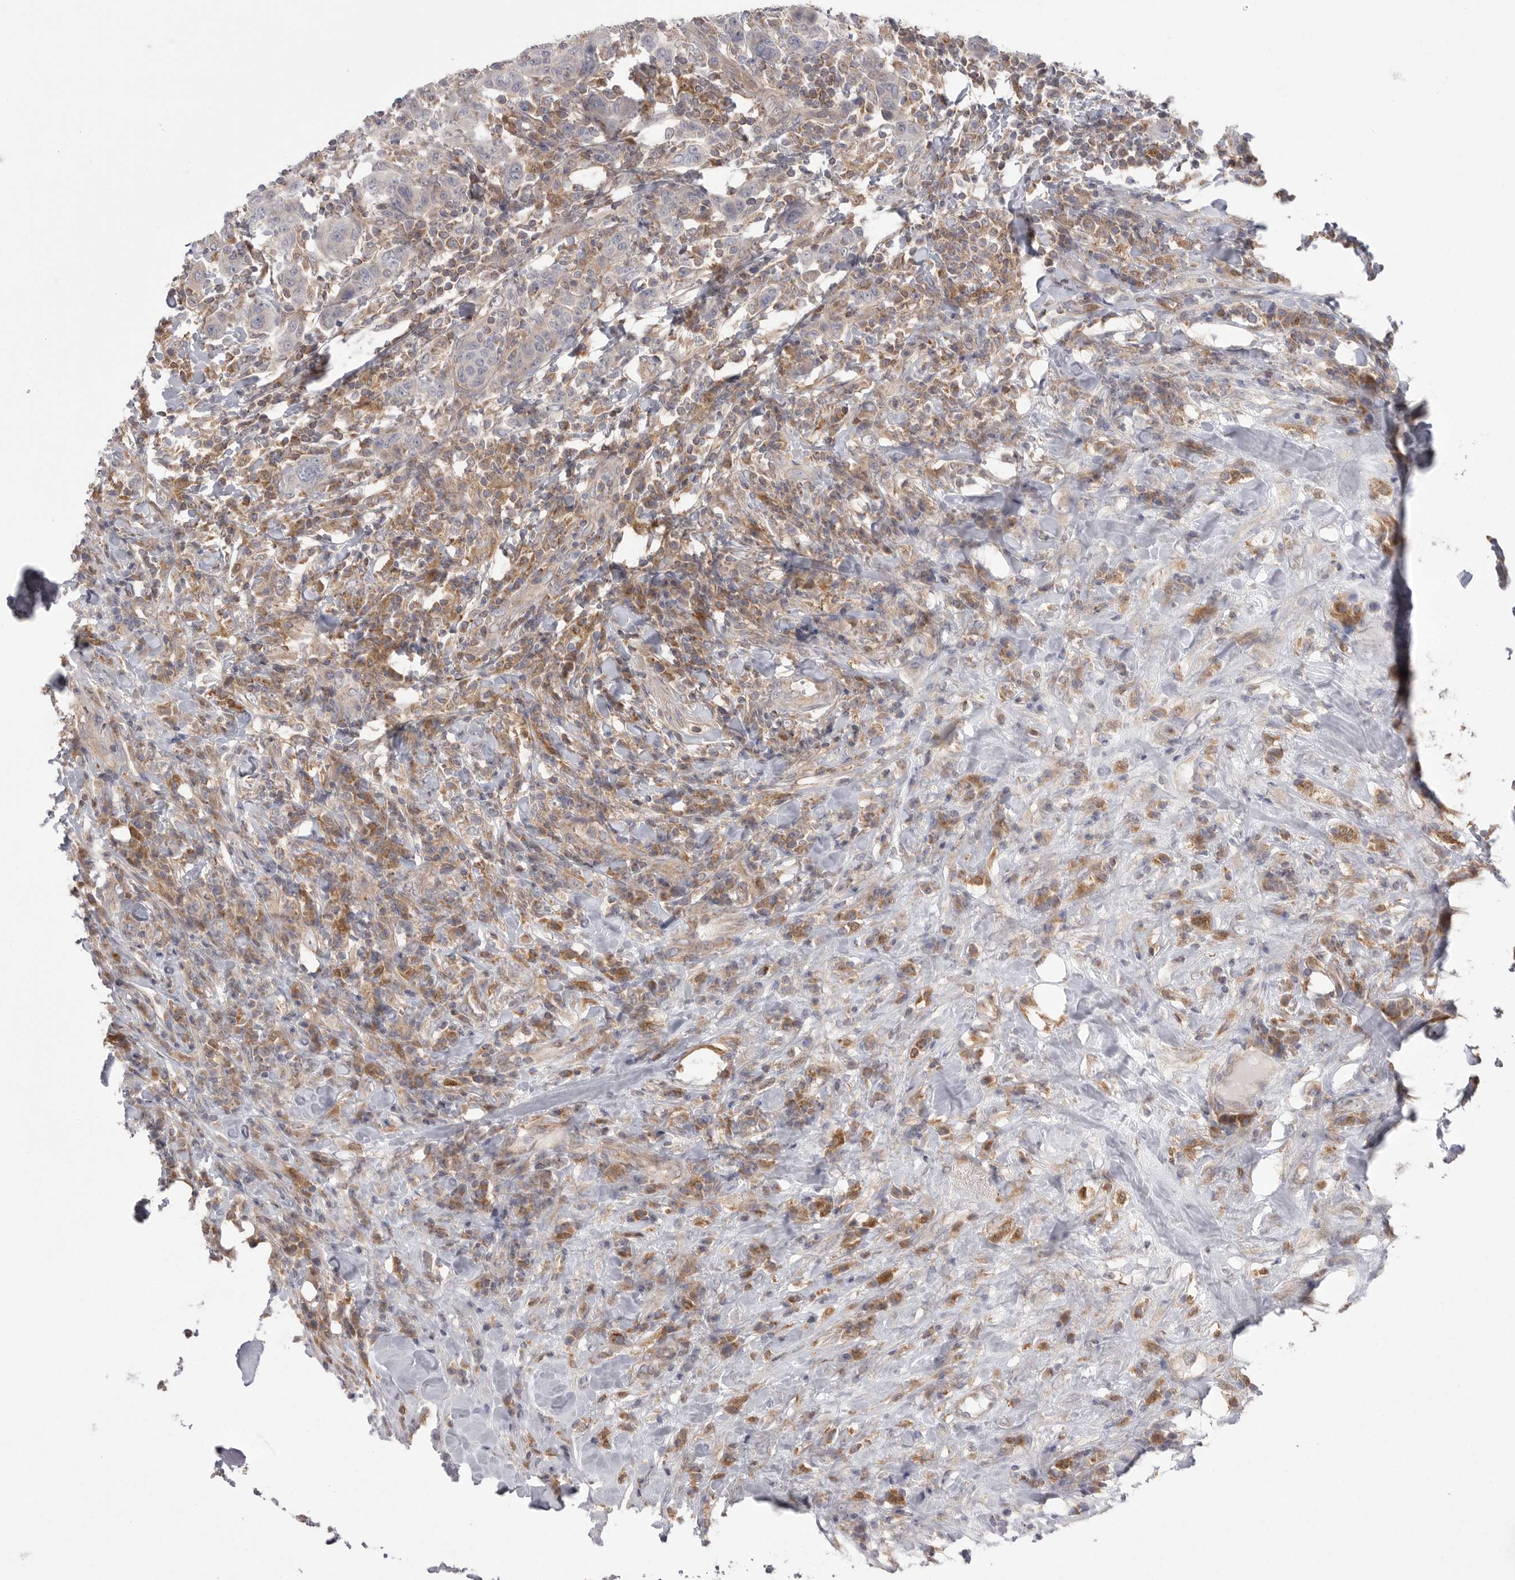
{"staining": {"intensity": "negative", "quantity": "none", "location": "none"}, "tissue": "breast cancer", "cell_type": "Tumor cells", "image_type": "cancer", "snomed": [{"axis": "morphology", "description": "Duct carcinoma"}, {"axis": "topography", "description": "Breast"}], "caption": "Breast cancer (intraductal carcinoma) was stained to show a protein in brown. There is no significant expression in tumor cells.", "gene": "KYAT3", "patient": {"sex": "female", "age": 37}}